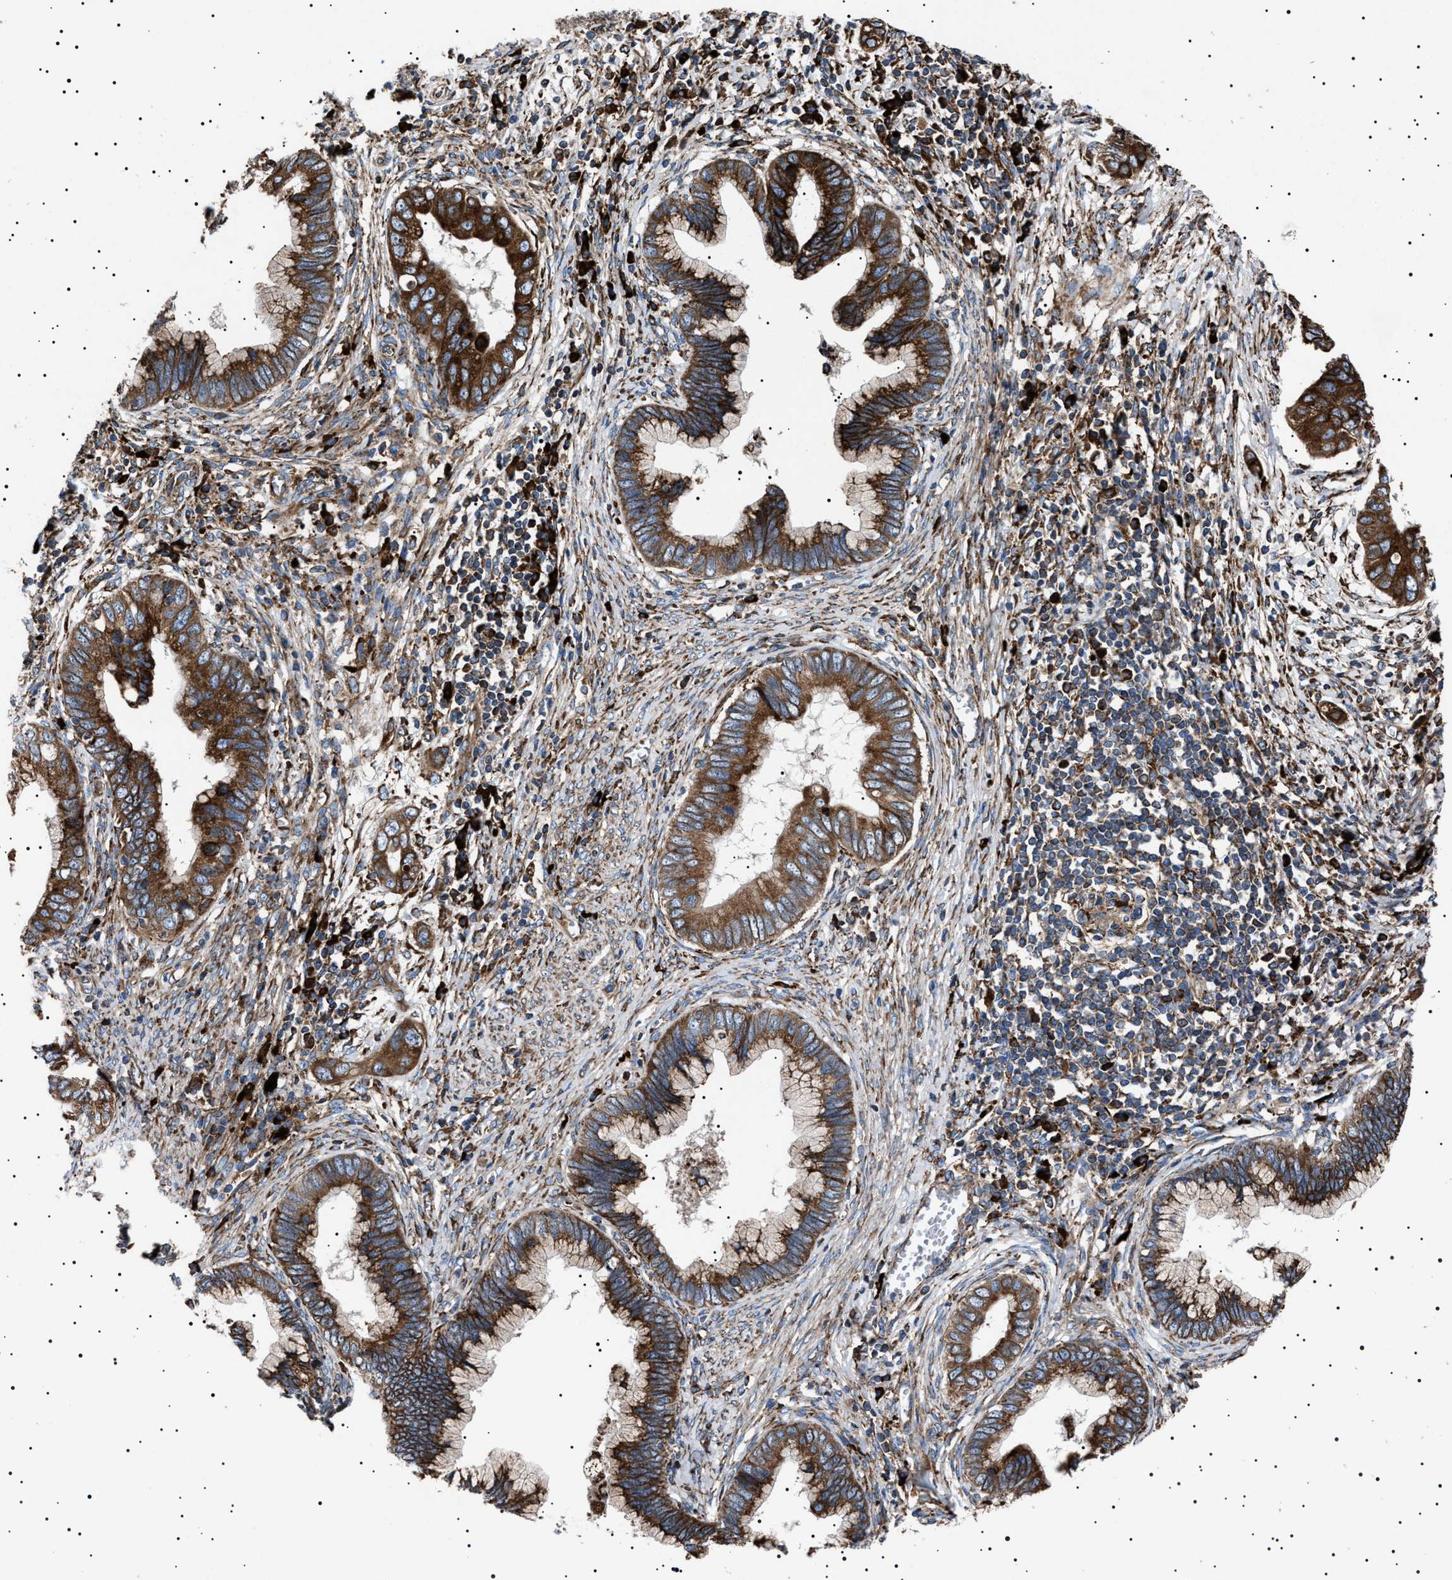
{"staining": {"intensity": "strong", "quantity": ">75%", "location": "cytoplasmic/membranous"}, "tissue": "cervical cancer", "cell_type": "Tumor cells", "image_type": "cancer", "snomed": [{"axis": "morphology", "description": "Adenocarcinoma, NOS"}, {"axis": "topography", "description": "Cervix"}], "caption": "Cervical cancer tissue demonstrates strong cytoplasmic/membranous positivity in approximately >75% of tumor cells, visualized by immunohistochemistry. (brown staining indicates protein expression, while blue staining denotes nuclei).", "gene": "TOP1MT", "patient": {"sex": "female", "age": 44}}